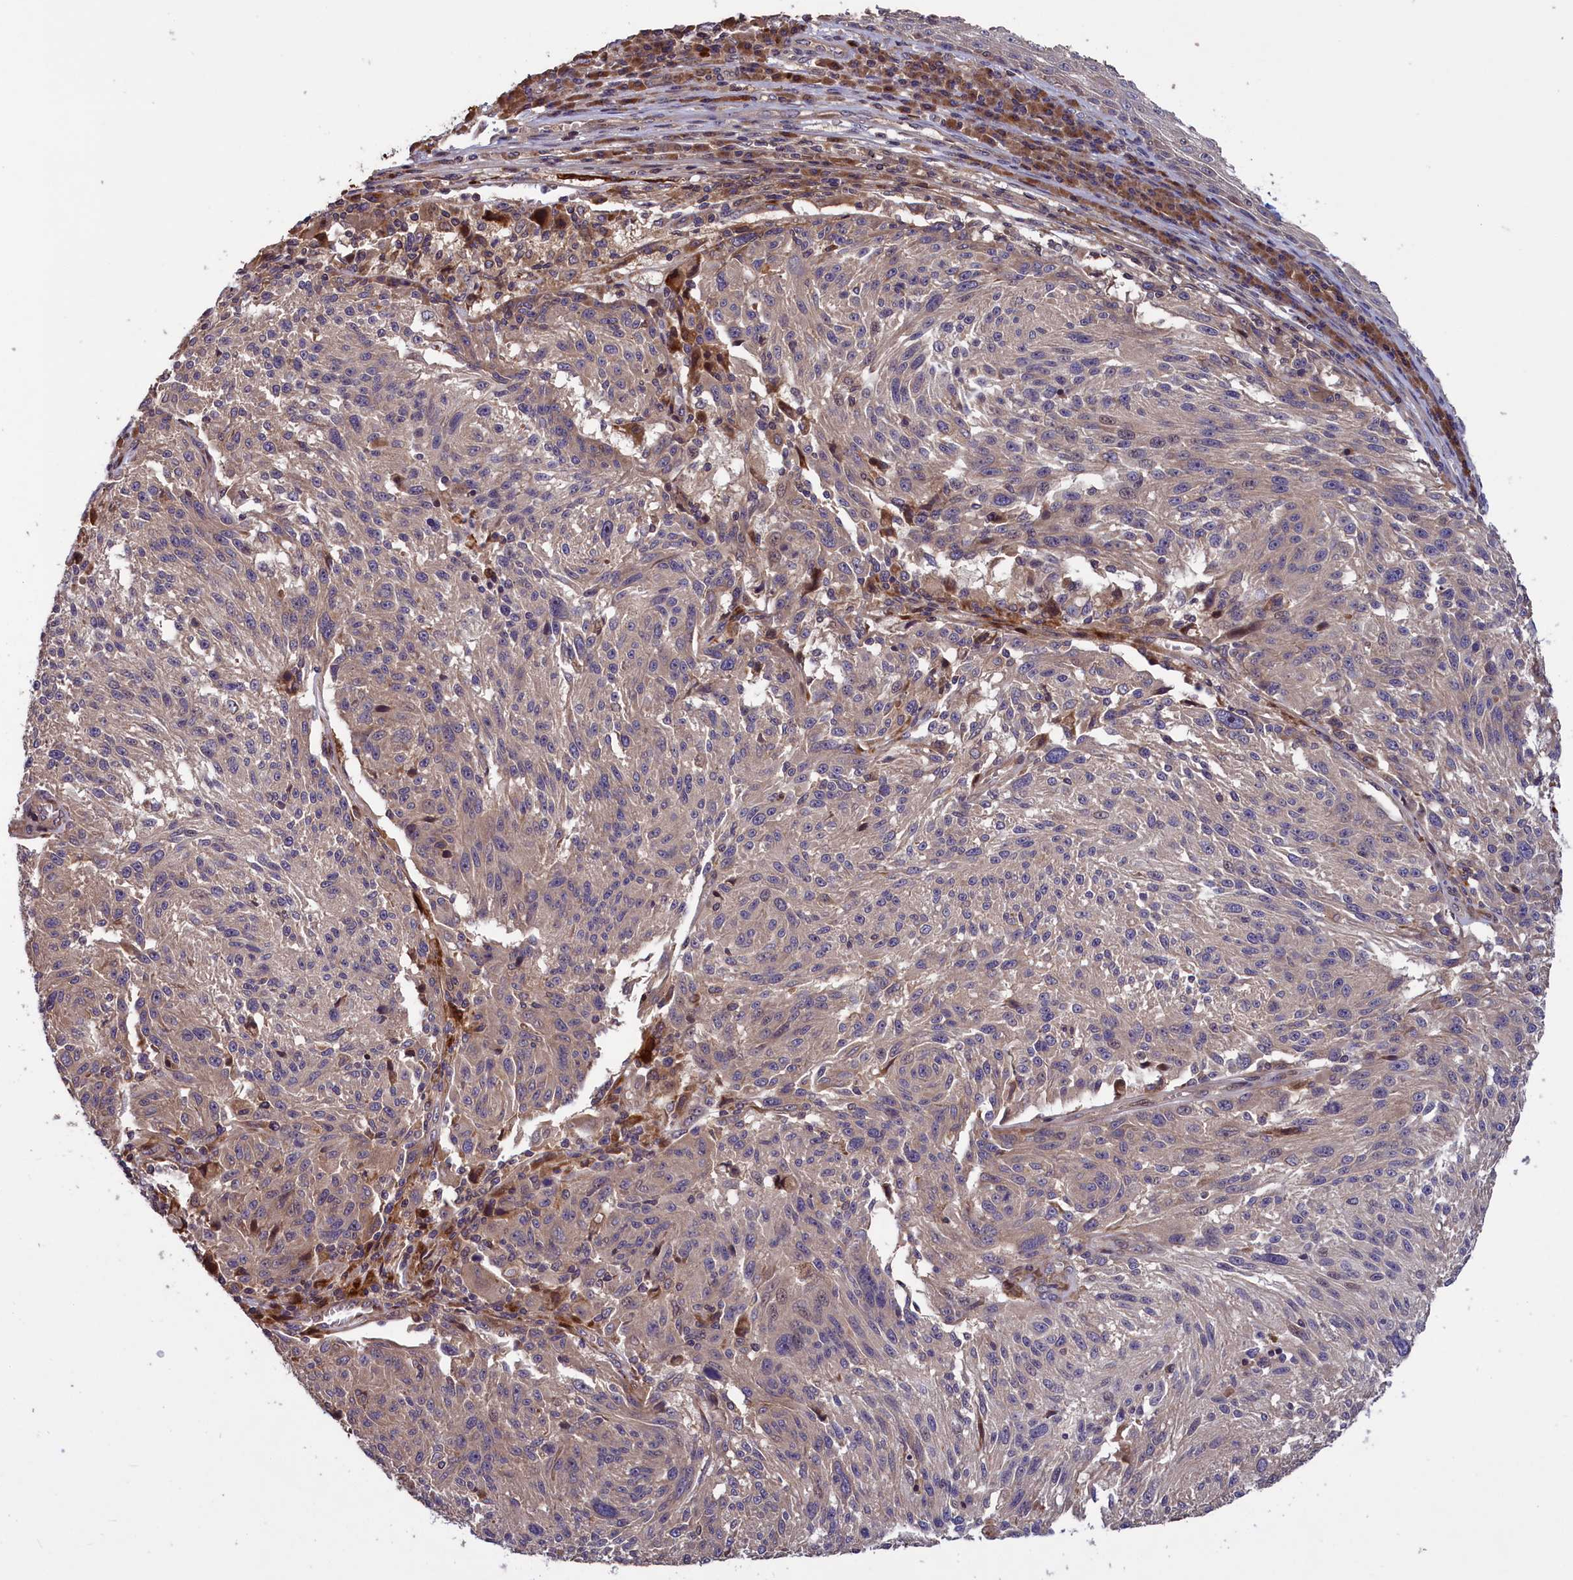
{"staining": {"intensity": "weak", "quantity": "25%-75%", "location": "cytoplasmic/membranous"}, "tissue": "melanoma", "cell_type": "Tumor cells", "image_type": "cancer", "snomed": [{"axis": "morphology", "description": "Malignant melanoma, NOS"}, {"axis": "topography", "description": "Skin"}], "caption": "A high-resolution photomicrograph shows IHC staining of malignant melanoma, which demonstrates weak cytoplasmic/membranous staining in about 25%-75% of tumor cells.", "gene": "DENND1B", "patient": {"sex": "male", "age": 53}}